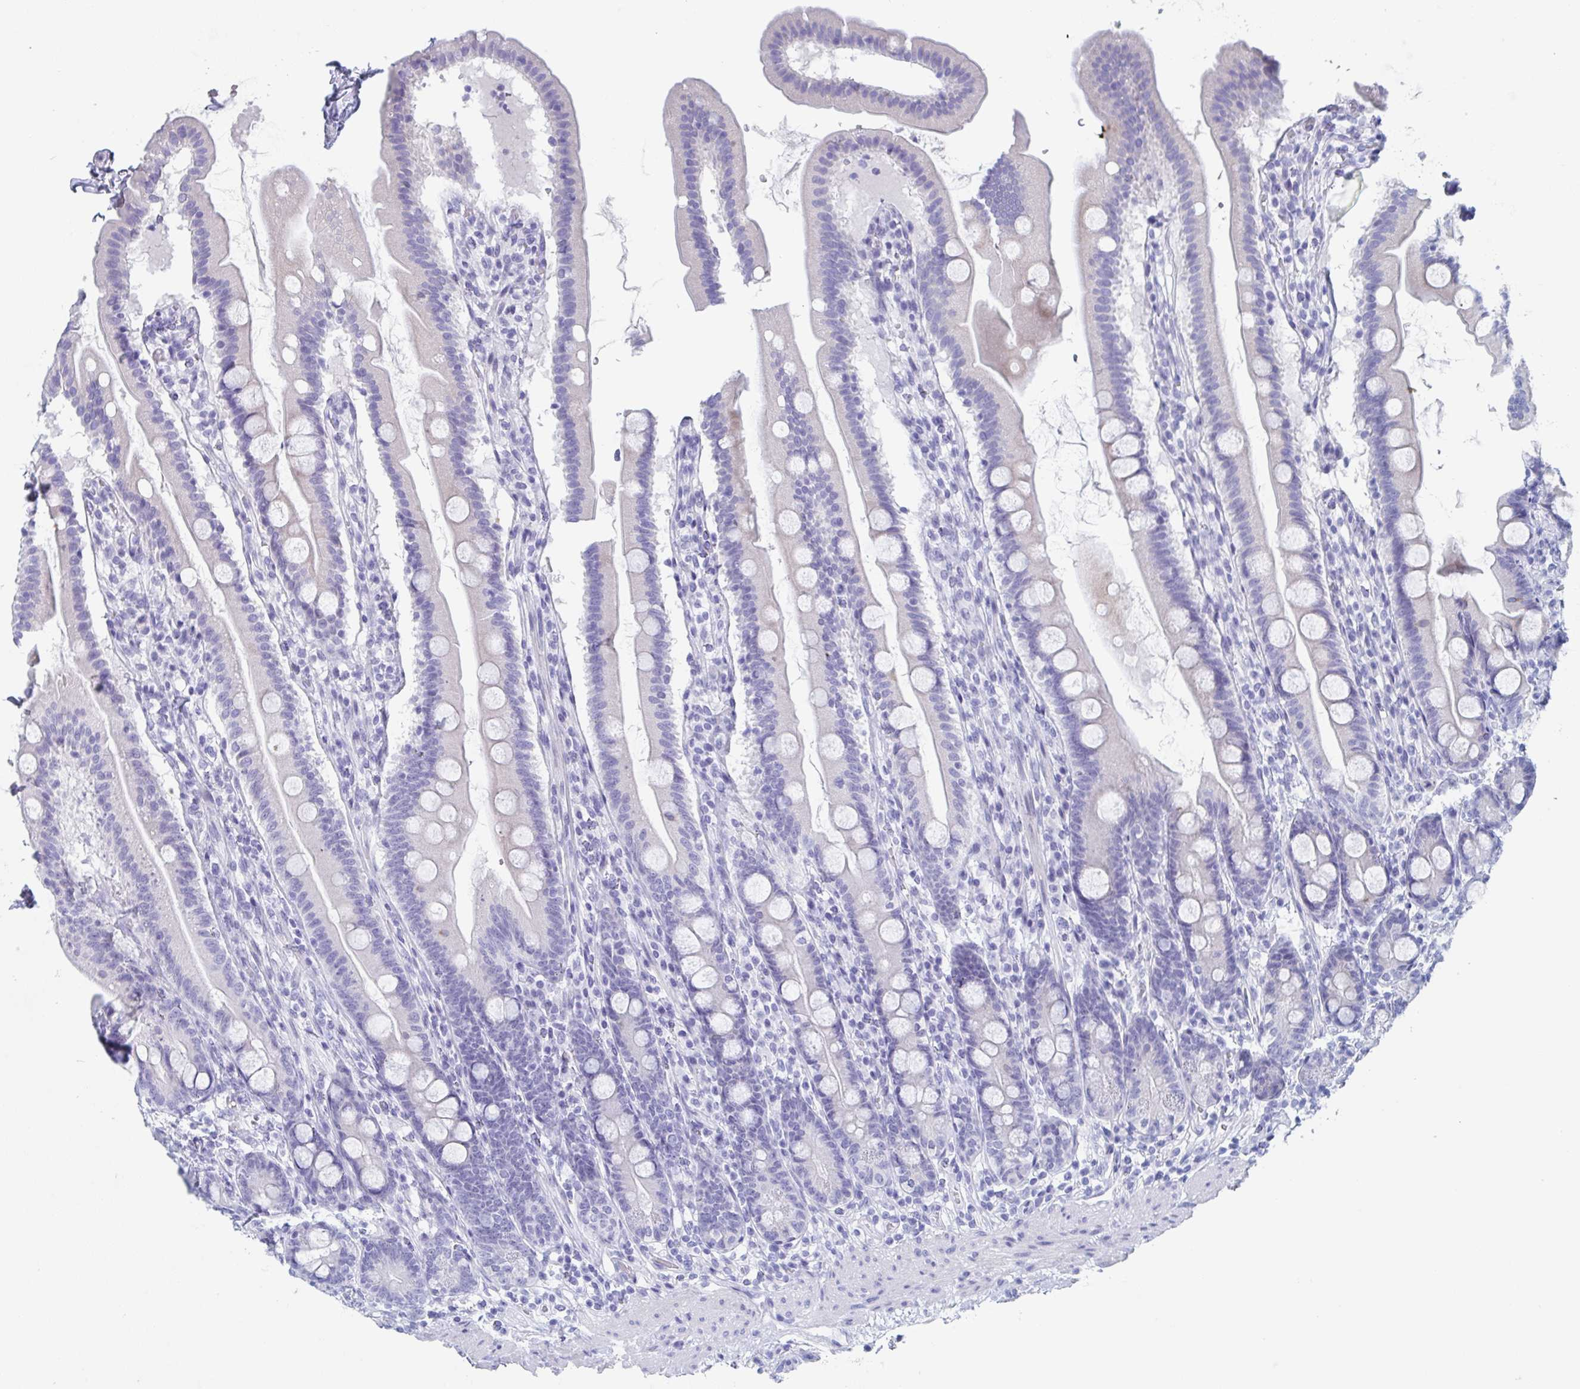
{"staining": {"intensity": "weak", "quantity": "<25%", "location": "cytoplasmic/membranous"}, "tissue": "duodenum", "cell_type": "Glandular cells", "image_type": "normal", "snomed": [{"axis": "morphology", "description": "Normal tissue, NOS"}, {"axis": "topography", "description": "Duodenum"}], "caption": "High power microscopy photomicrograph of an immunohistochemistry histopathology image of normal duodenum, revealing no significant staining in glandular cells.", "gene": "ZPBP", "patient": {"sex": "female", "age": 67}}